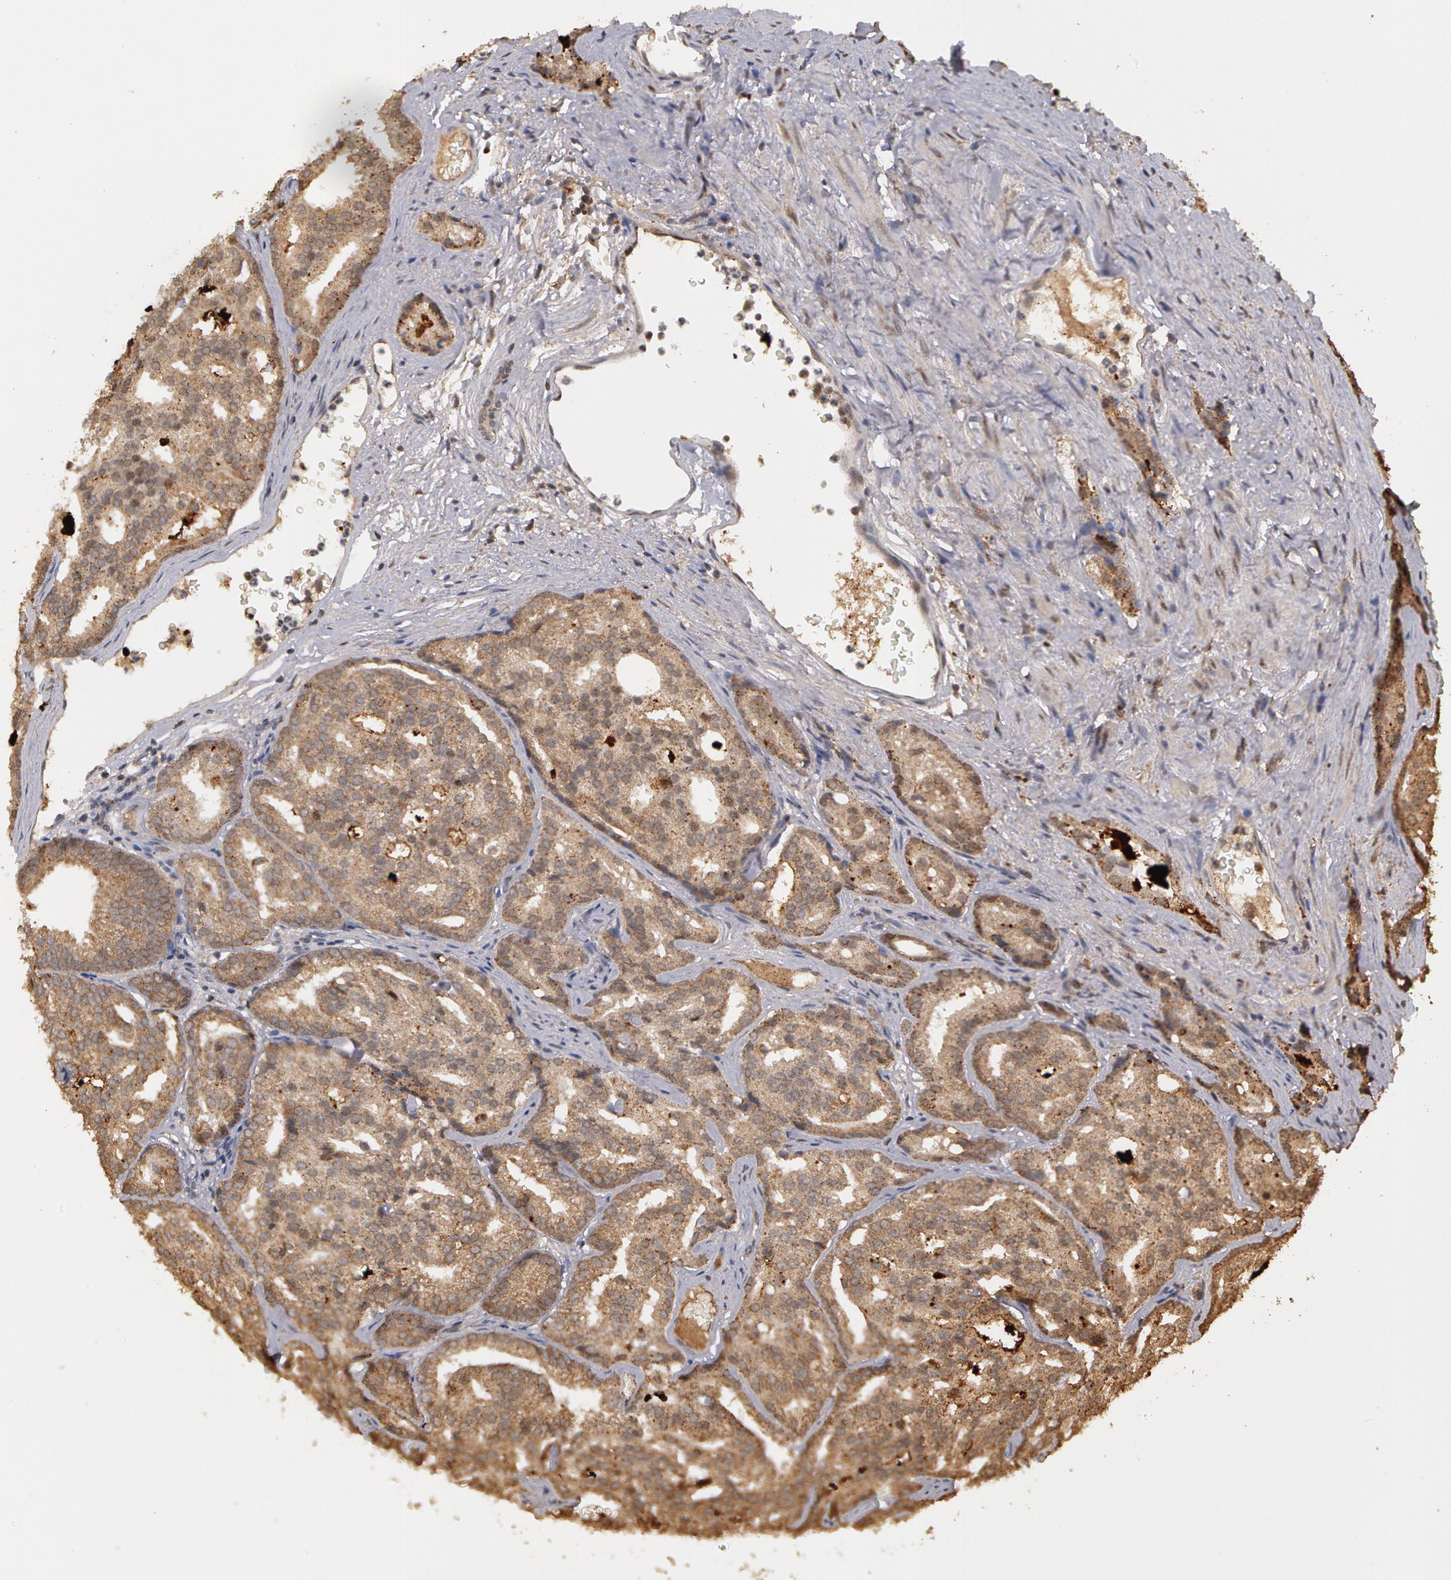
{"staining": {"intensity": "moderate", "quantity": ">75%", "location": "cytoplasmic/membranous"}, "tissue": "prostate cancer", "cell_type": "Tumor cells", "image_type": "cancer", "snomed": [{"axis": "morphology", "description": "Adenocarcinoma, High grade"}, {"axis": "topography", "description": "Prostate"}], "caption": "Immunohistochemical staining of prostate cancer (high-grade adenocarcinoma) demonstrates medium levels of moderate cytoplasmic/membranous protein staining in approximately >75% of tumor cells.", "gene": "GLIS1", "patient": {"sex": "male", "age": 64}}